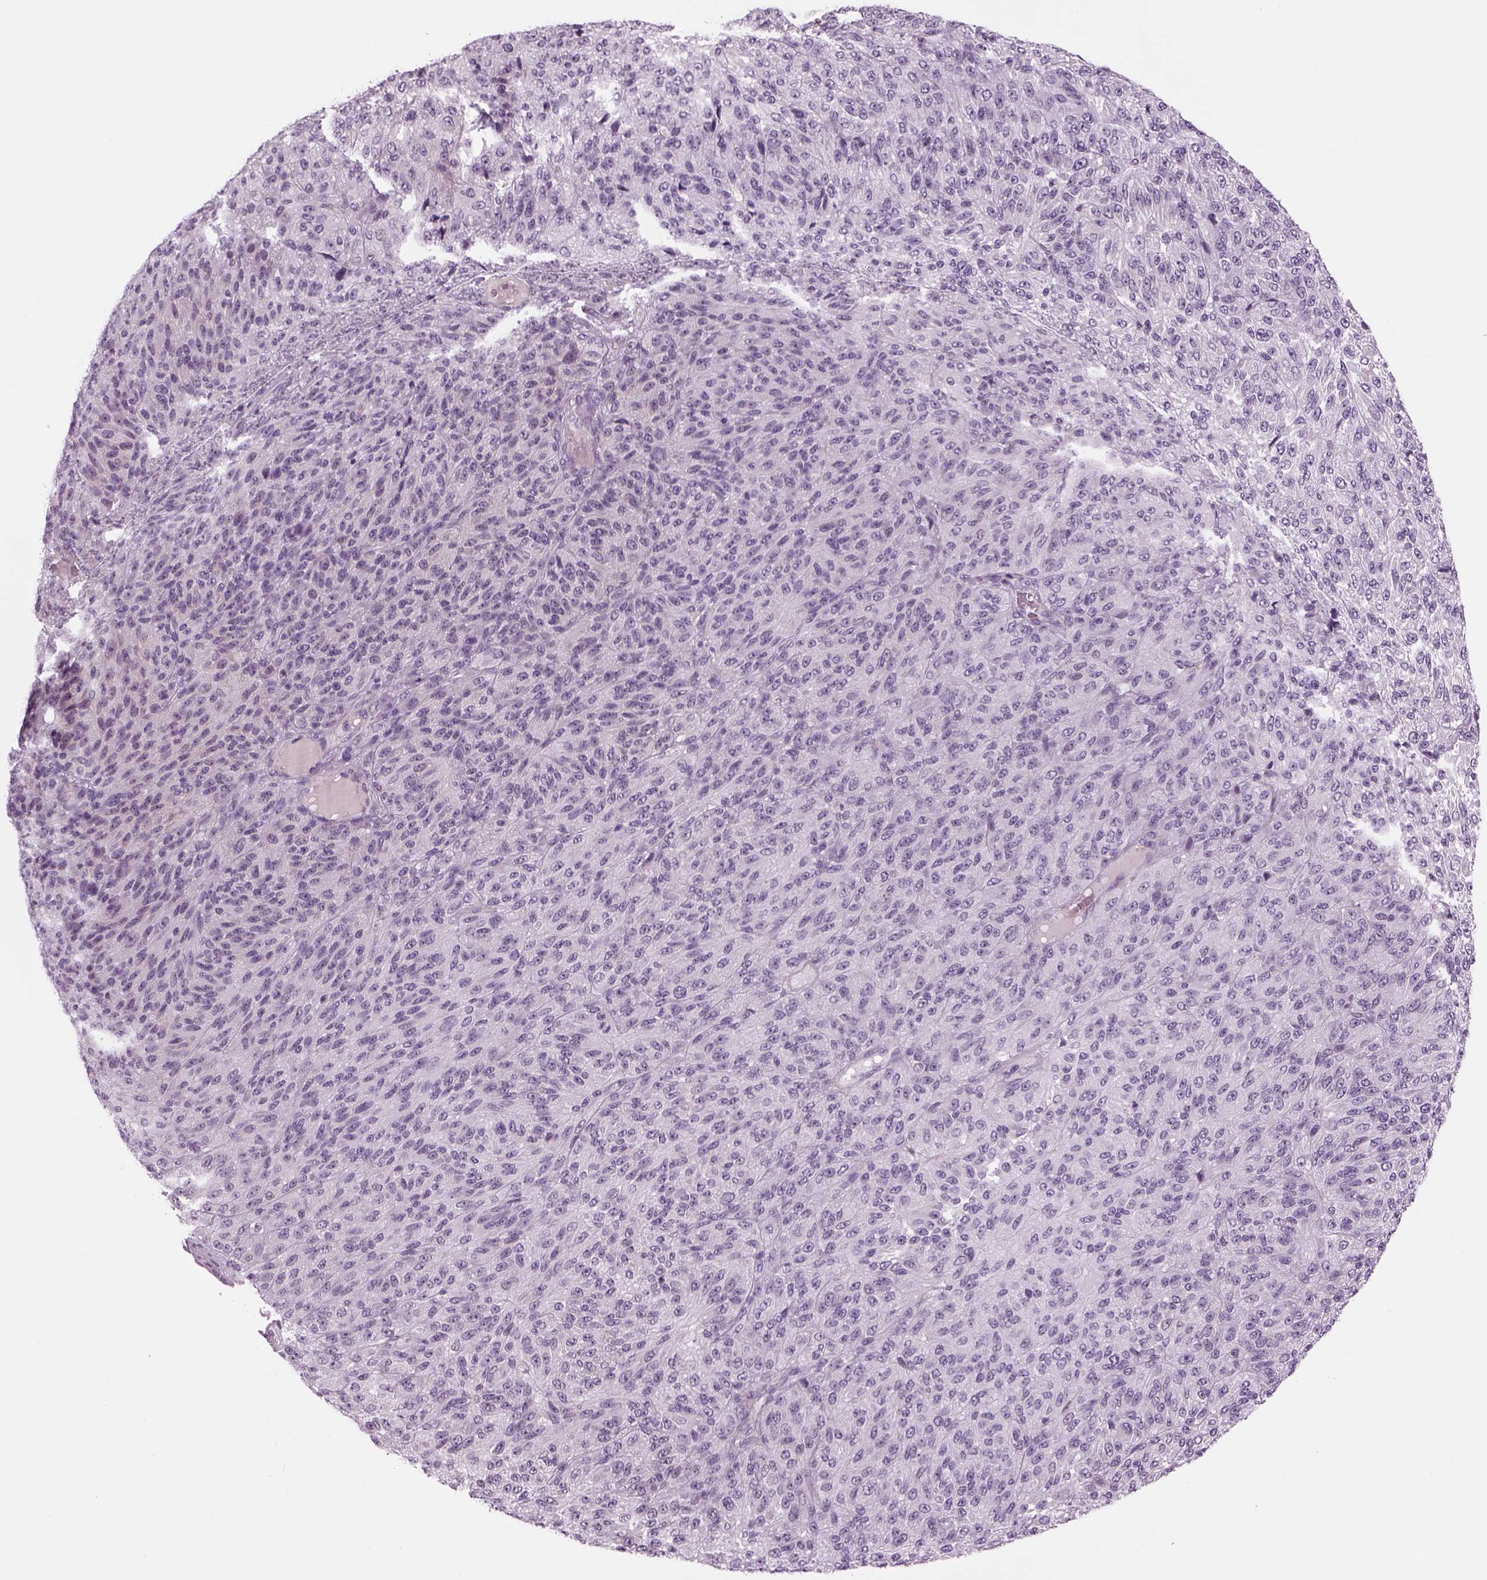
{"staining": {"intensity": "negative", "quantity": "none", "location": "none"}, "tissue": "melanoma", "cell_type": "Tumor cells", "image_type": "cancer", "snomed": [{"axis": "morphology", "description": "Malignant melanoma, Metastatic site"}, {"axis": "topography", "description": "Brain"}], "caption": "High power microscopy photomicrograph of an immunohistochemistry (IHC) photomicrograph of melanoma, revealing no significant expression in tumor cells.", "gene": "LRRIQ3", "patient": {"sex": "female", "age": 56}}